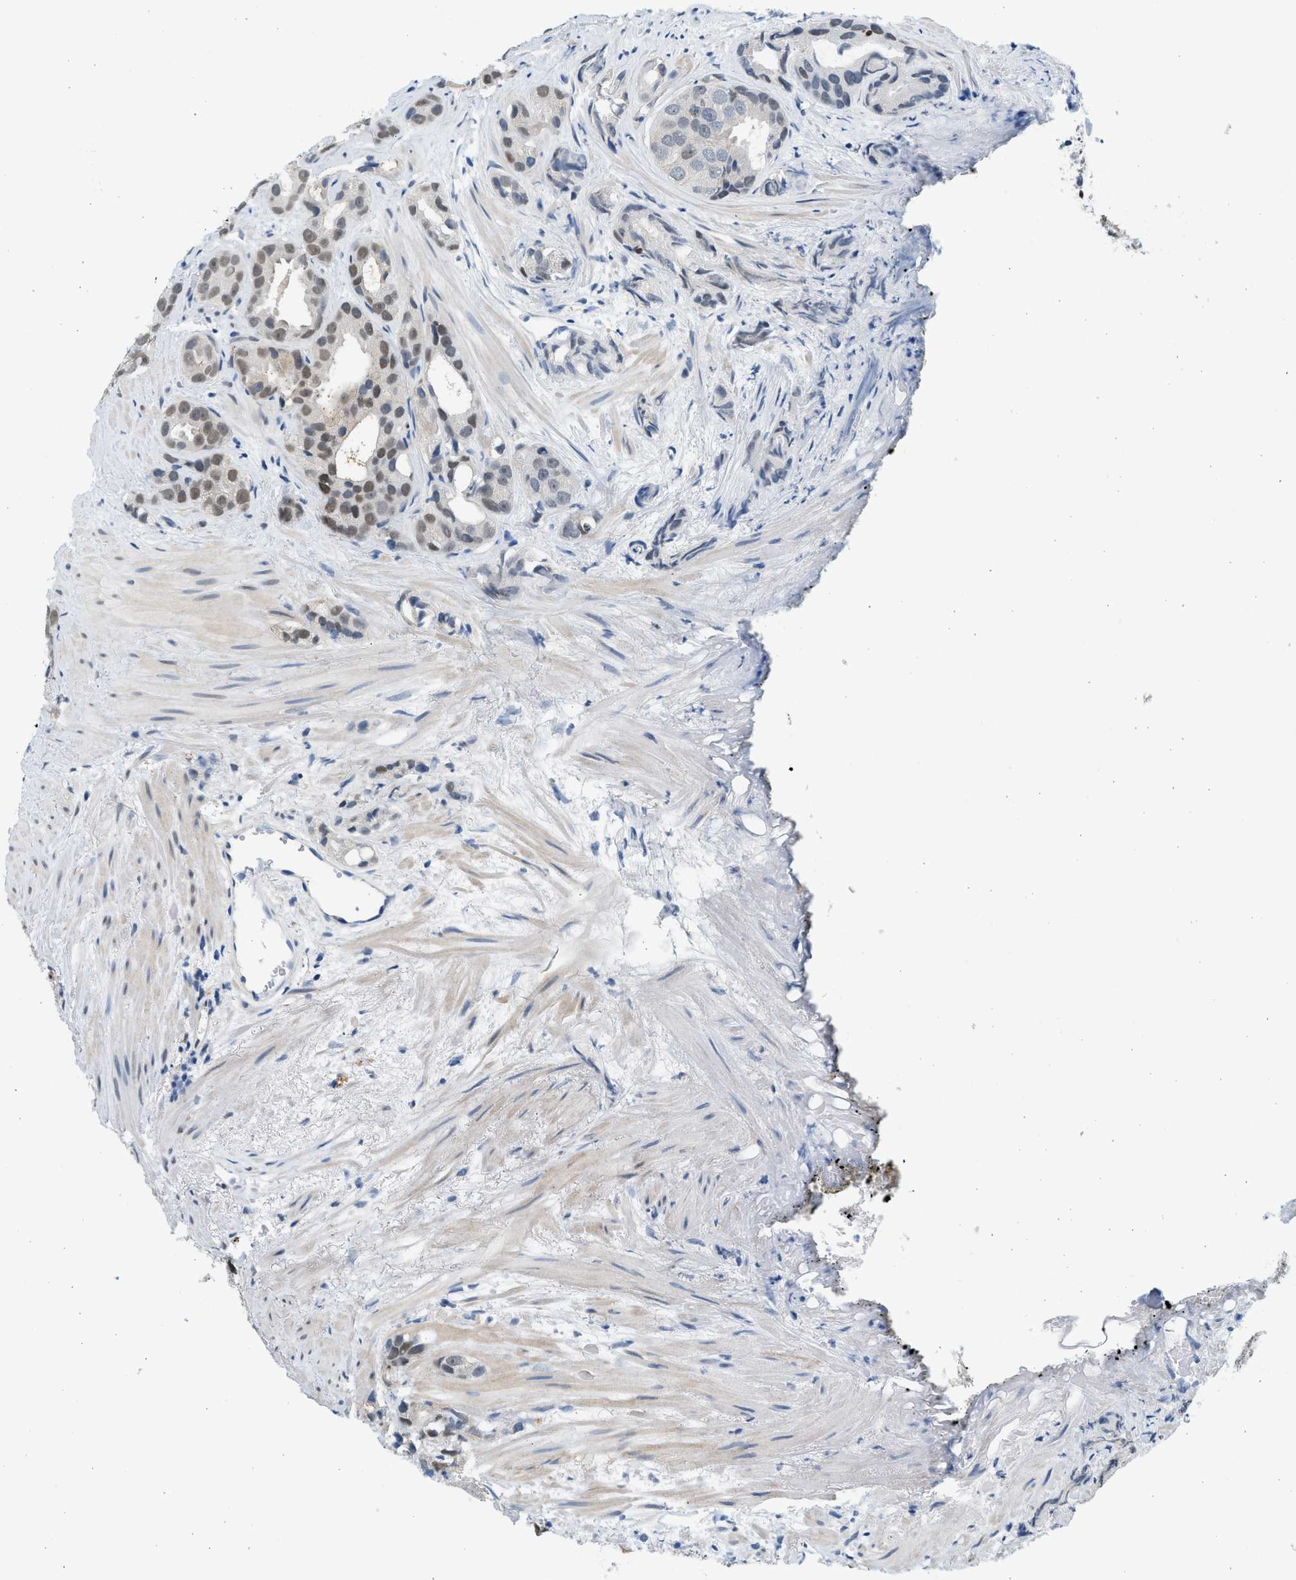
{"staining": {"intensity": "moderate", "quantity": ">75%", "location": "nuclear"}, "tissue": "prostate cancer", "cell_type": "Tumor cells", "image_type": "cancer", "snomed": [{"axis": "morphology", "description": "Adenocarcinoma, Low grade"}, {"axis": "topography", "description": "Prostate"}], "caption": "A histopathology image showing moderate nuclear staining in approximately >75% of tumor cells in prostate low-grade adenocarcinoma, as visualized by brown immunohistochemical staining.", "gene": "HIPK1", "patient": {"sex": "male", "age": 89}}